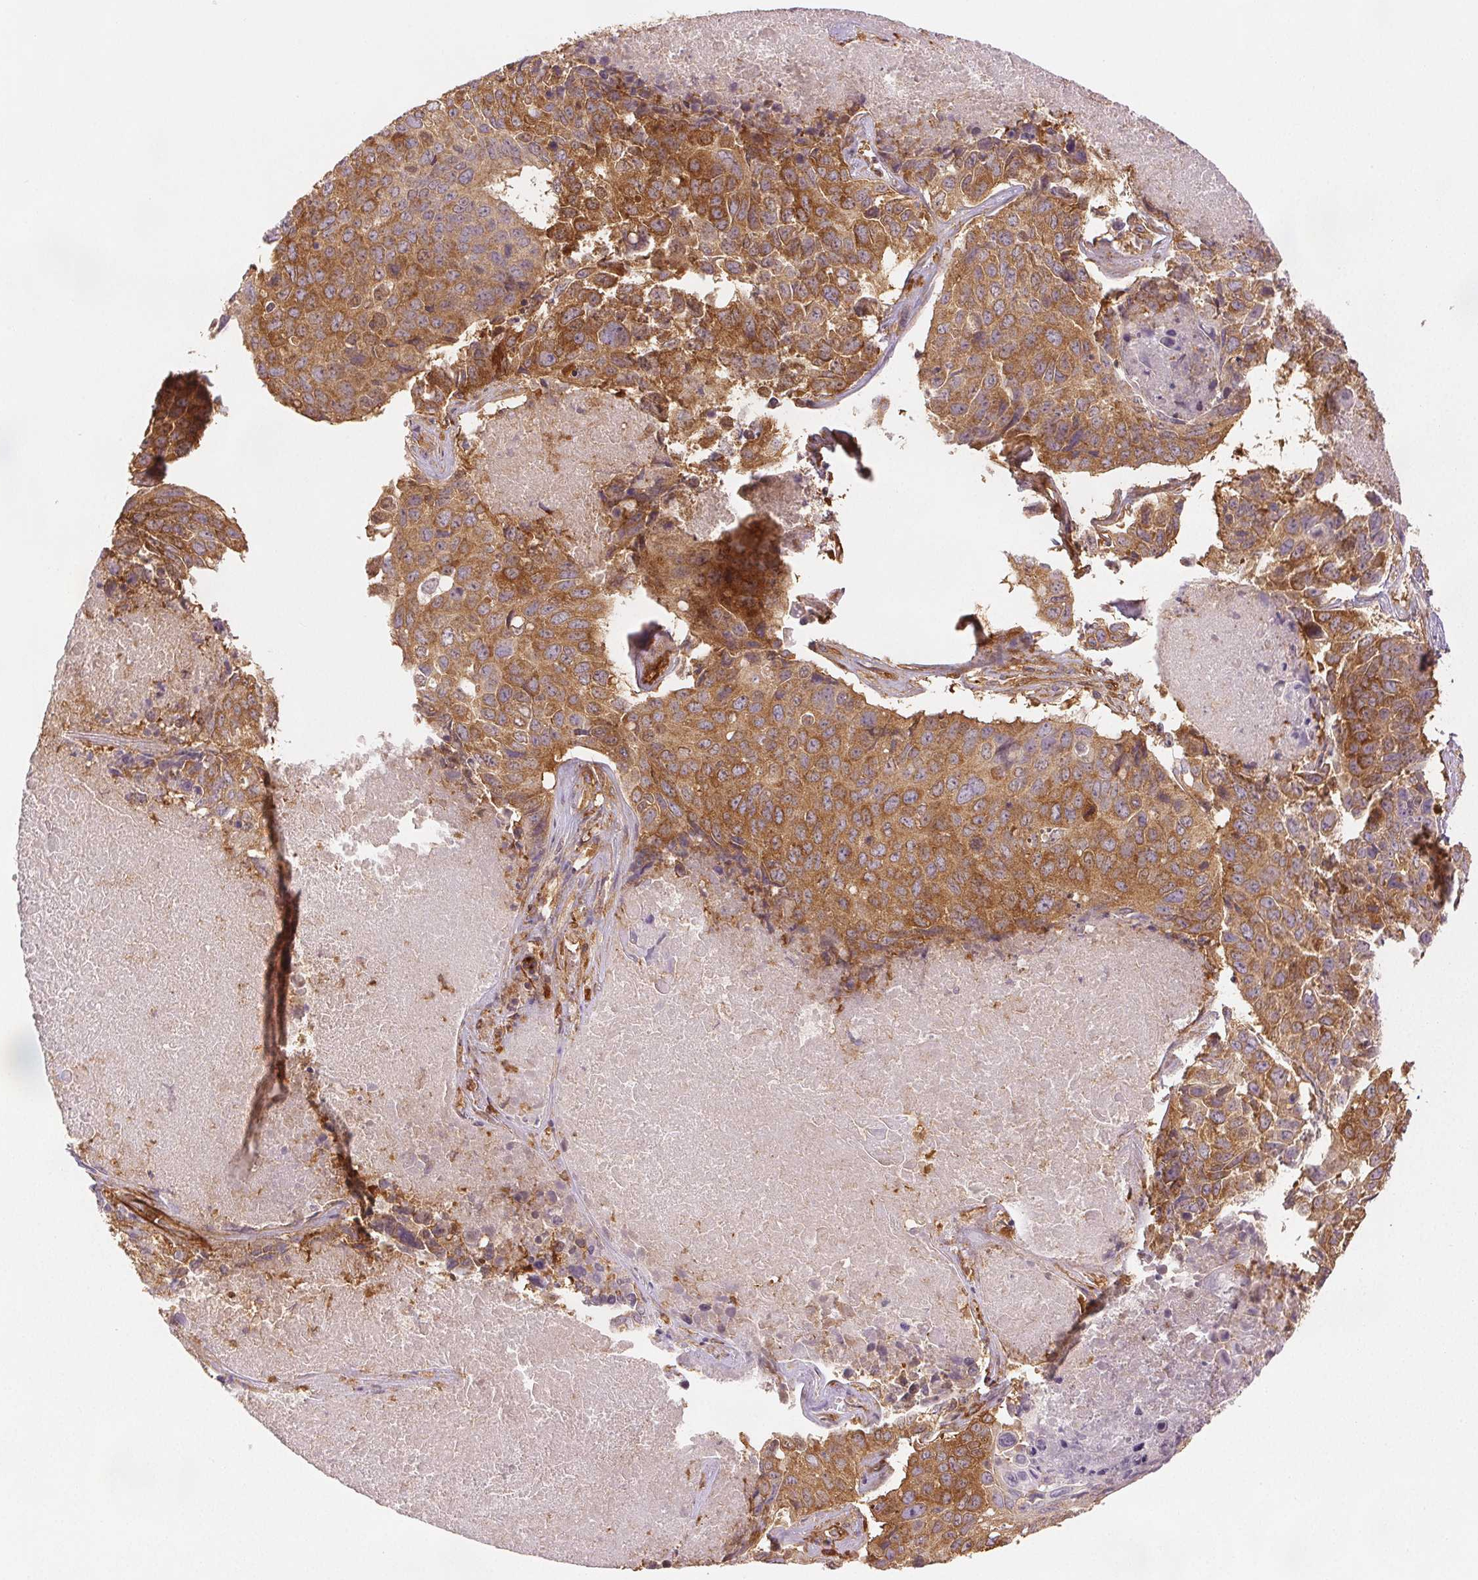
{"staining": {"intensity": "moderate", "quantity": ">75%", "location": "cytoplasmic/membranous"}, "tissue": "lung cancer", "cell_type": "Tumor cells", "image_type": "cancer", "snomed": [{"axis": "morphology", "description": "Normal tissue, NOS"}, {"axis": "morphology", "description": "Squamous cell carcinoma, NOS"}, {"axis": "topography", "description": "Bronchus"}, {"axis": "topography", "description": "Lung"}], "caption": "Squamous cell carcinoma (lung) was stained to show a protein in brown. There is medium levels of moderate cytoplasmic/membranous positivity in approximately >75% of tumor cells.", "gene": "DIAPH2", "patient": {"sex": "male", "age": 64}}